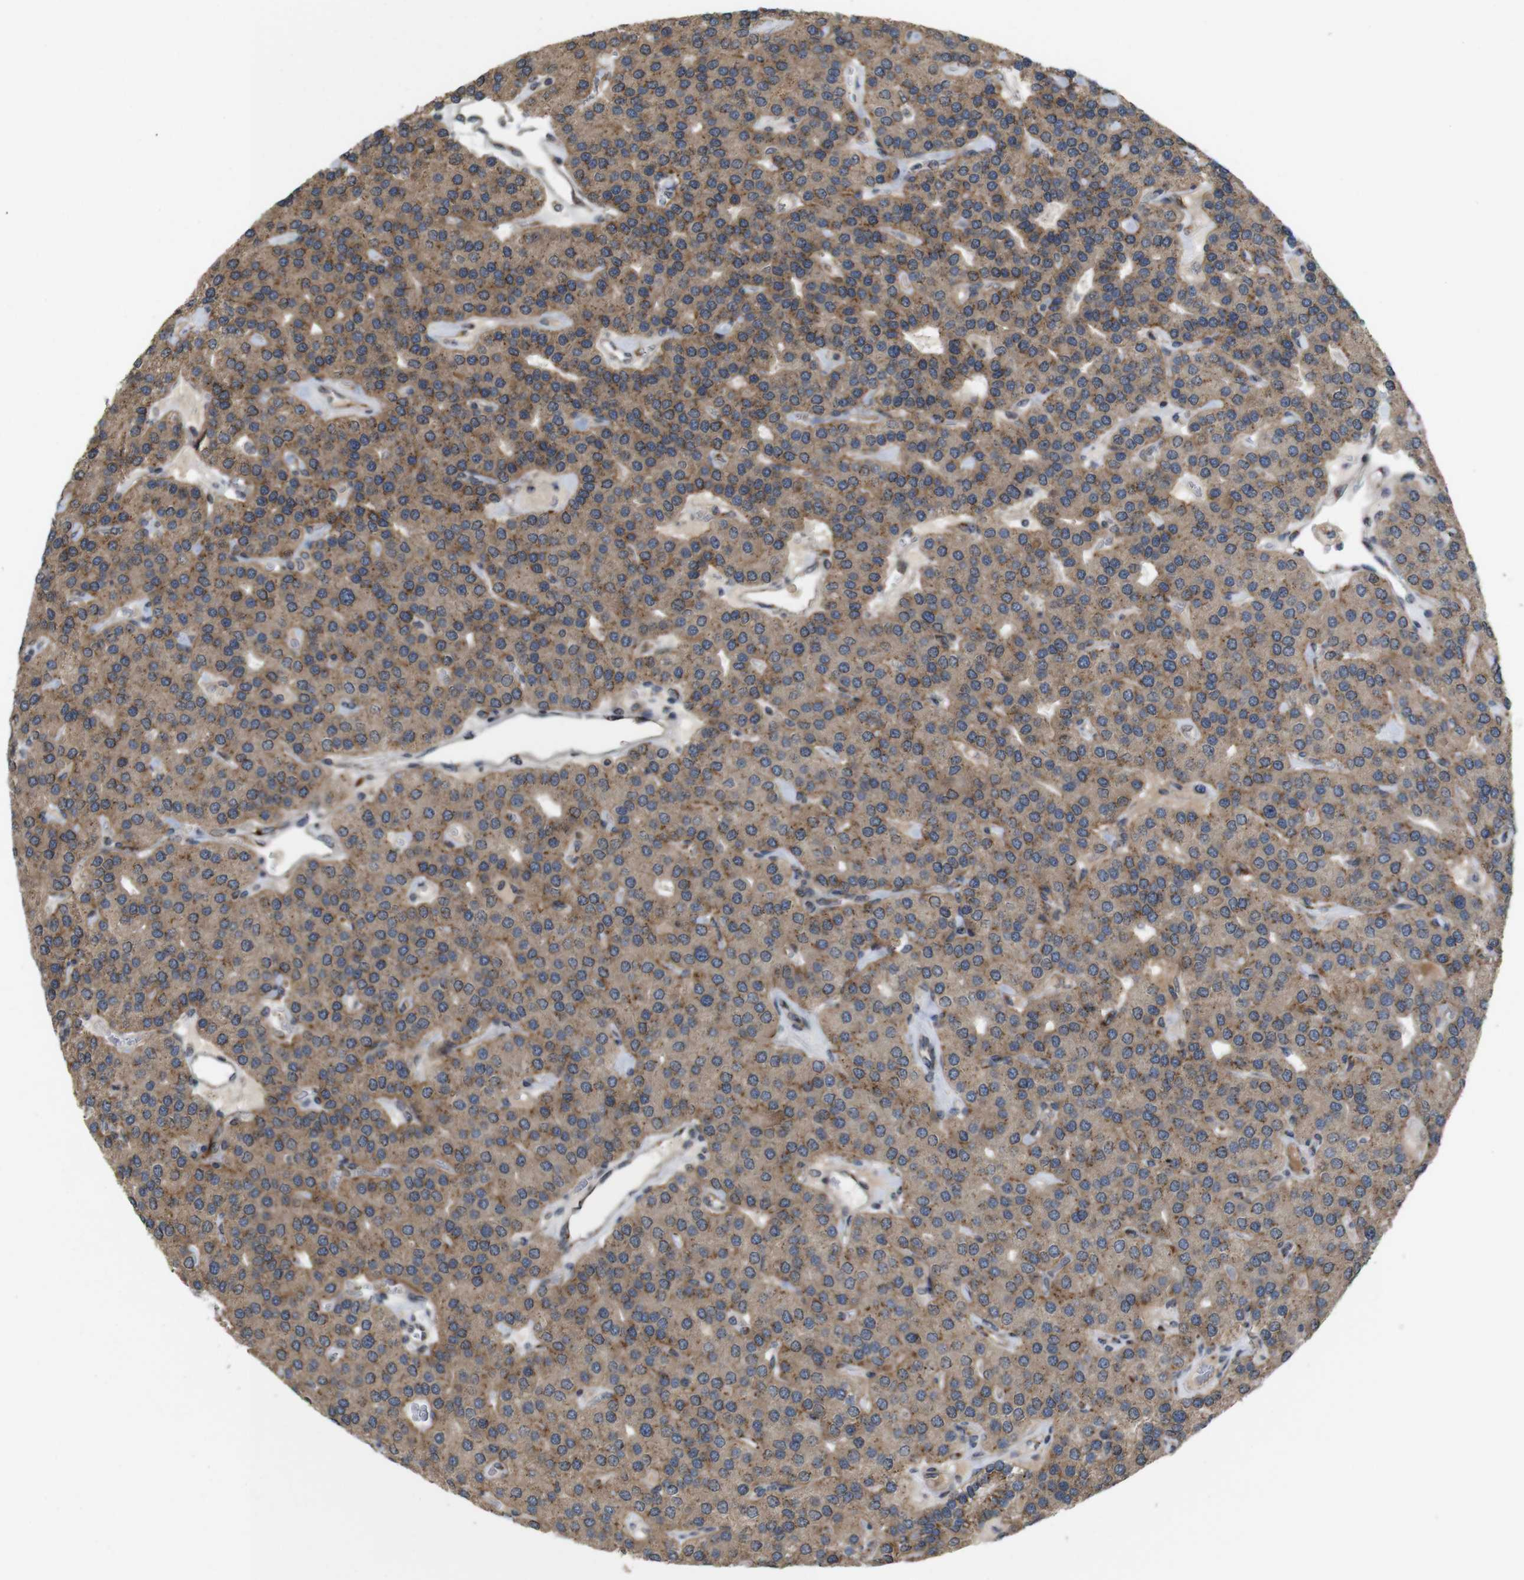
{"staining": {"intensity": "moderate", "quantity": ">75%", "location": "cytoplasmic/membranous"}, "tissue": "parathyroid gland", "cell_type": "Glandular cells", "image_type": "normal", "snomed": [{"axis": "morphology", "description": "Normal tissue, NOS"}, {"axis": "morphology", "description": "Adenoma, NOS"}, {"axis": "topography", "description": "Parathyroid gland"}], "caption": "Immunohistochemistry of unremarkable parathyroid gland demonstrates medium levels of moderate cytoplasmic/membranous positivity in approximately >75% of glandular cells. (Stains: DAB in brown, nuclei in blue, Microscopy: brightfield microscopy at high magnification).", "gene": "EFCAB14", "patient": {"sex": "female", "age": 86}}